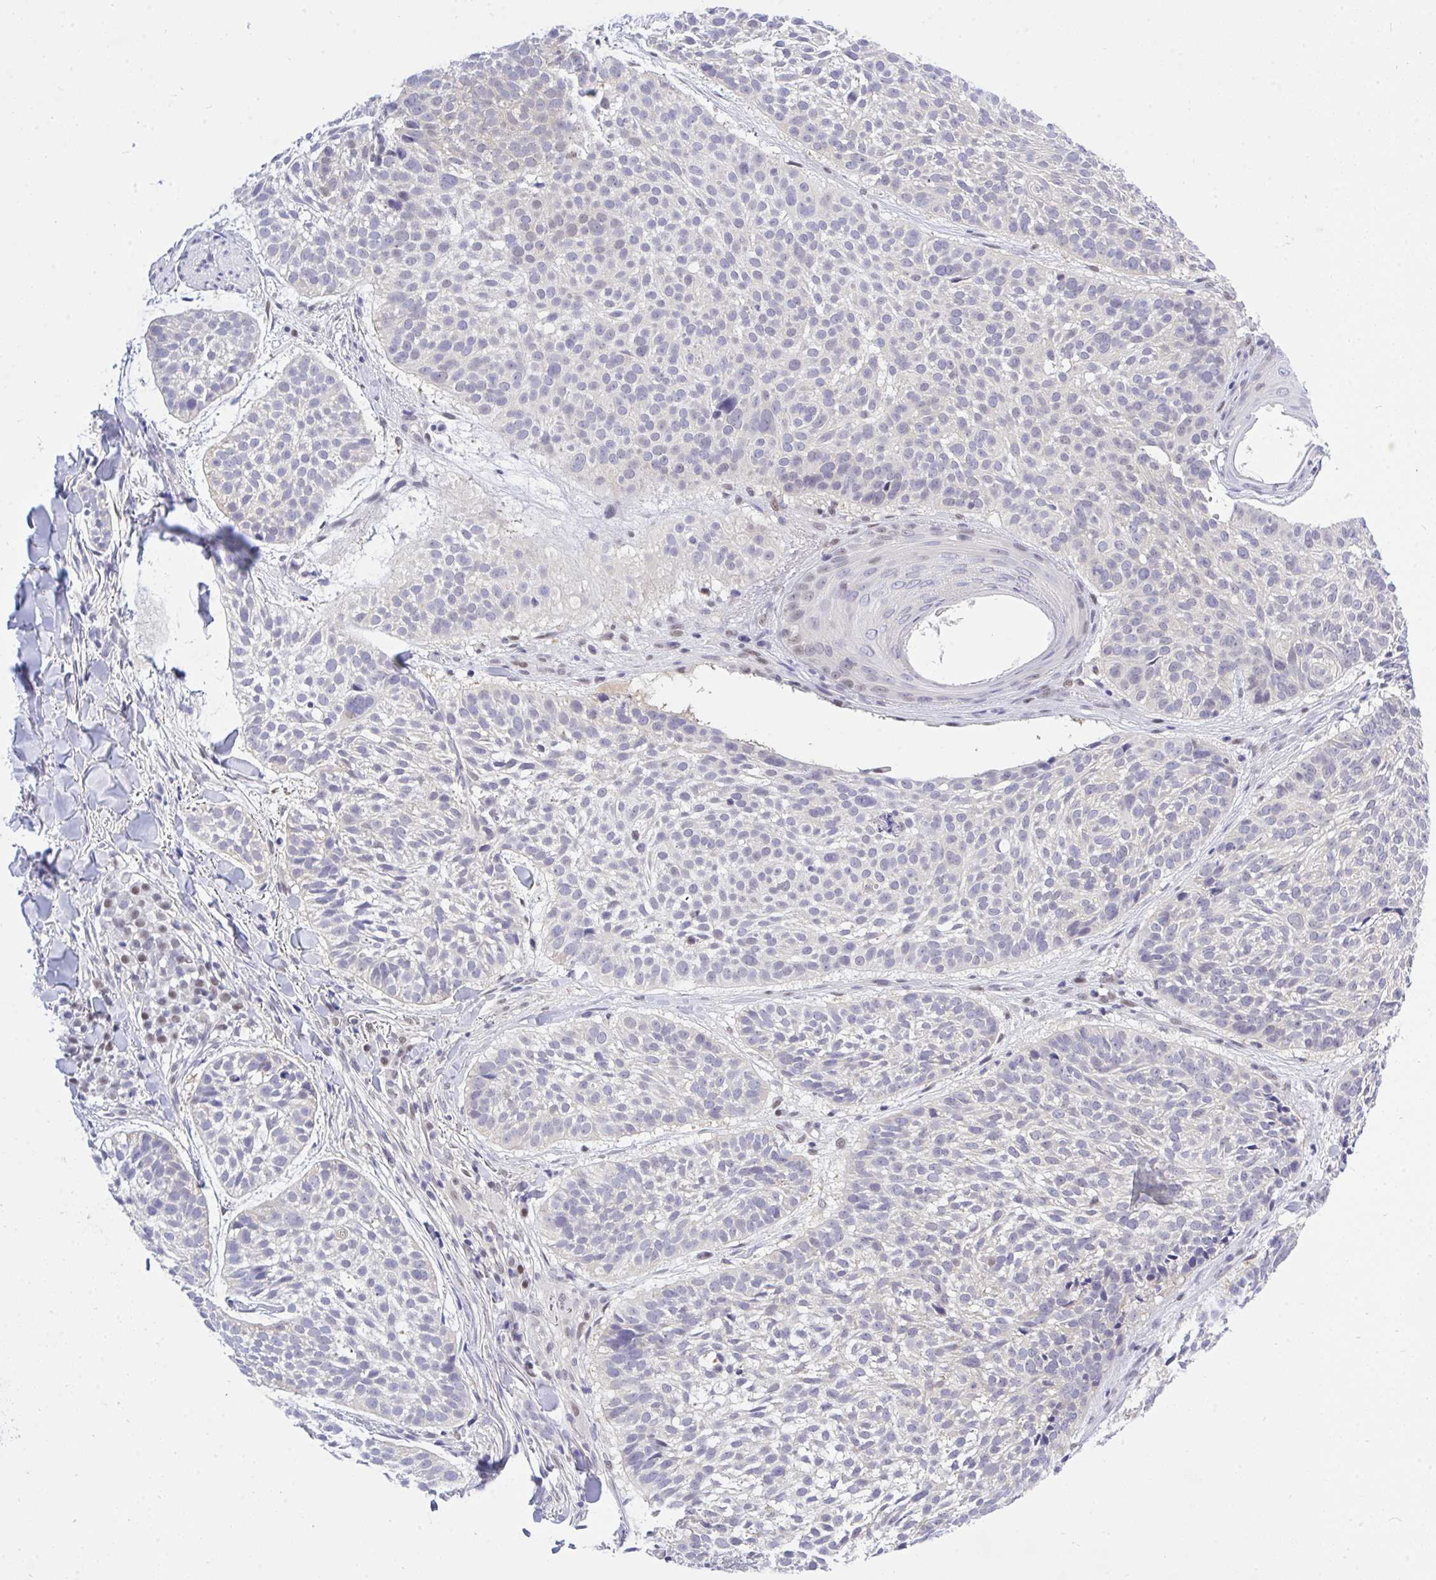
{"staining": {"intensity": "weak", "quantity": "<25%", "location": "nuclear"}, "tissue": "skin cancer", "cell_type": "Tumor cells", "image_type": "cancer", "snomed": [{"axis": "morphology", "description": "Basal cell carcinoma"}, {"axis": "topography", "description": "Skin"}, {"axis": "topography", "description": "Skin of scalp"}], "caption": "This is an immunohistochemistry (IHC) micrograph of skin basal cell carcinoma. There is no positivity in tumor cells.", "gene": "THOP1", "patient": {"sex": "female", "age": 45}}